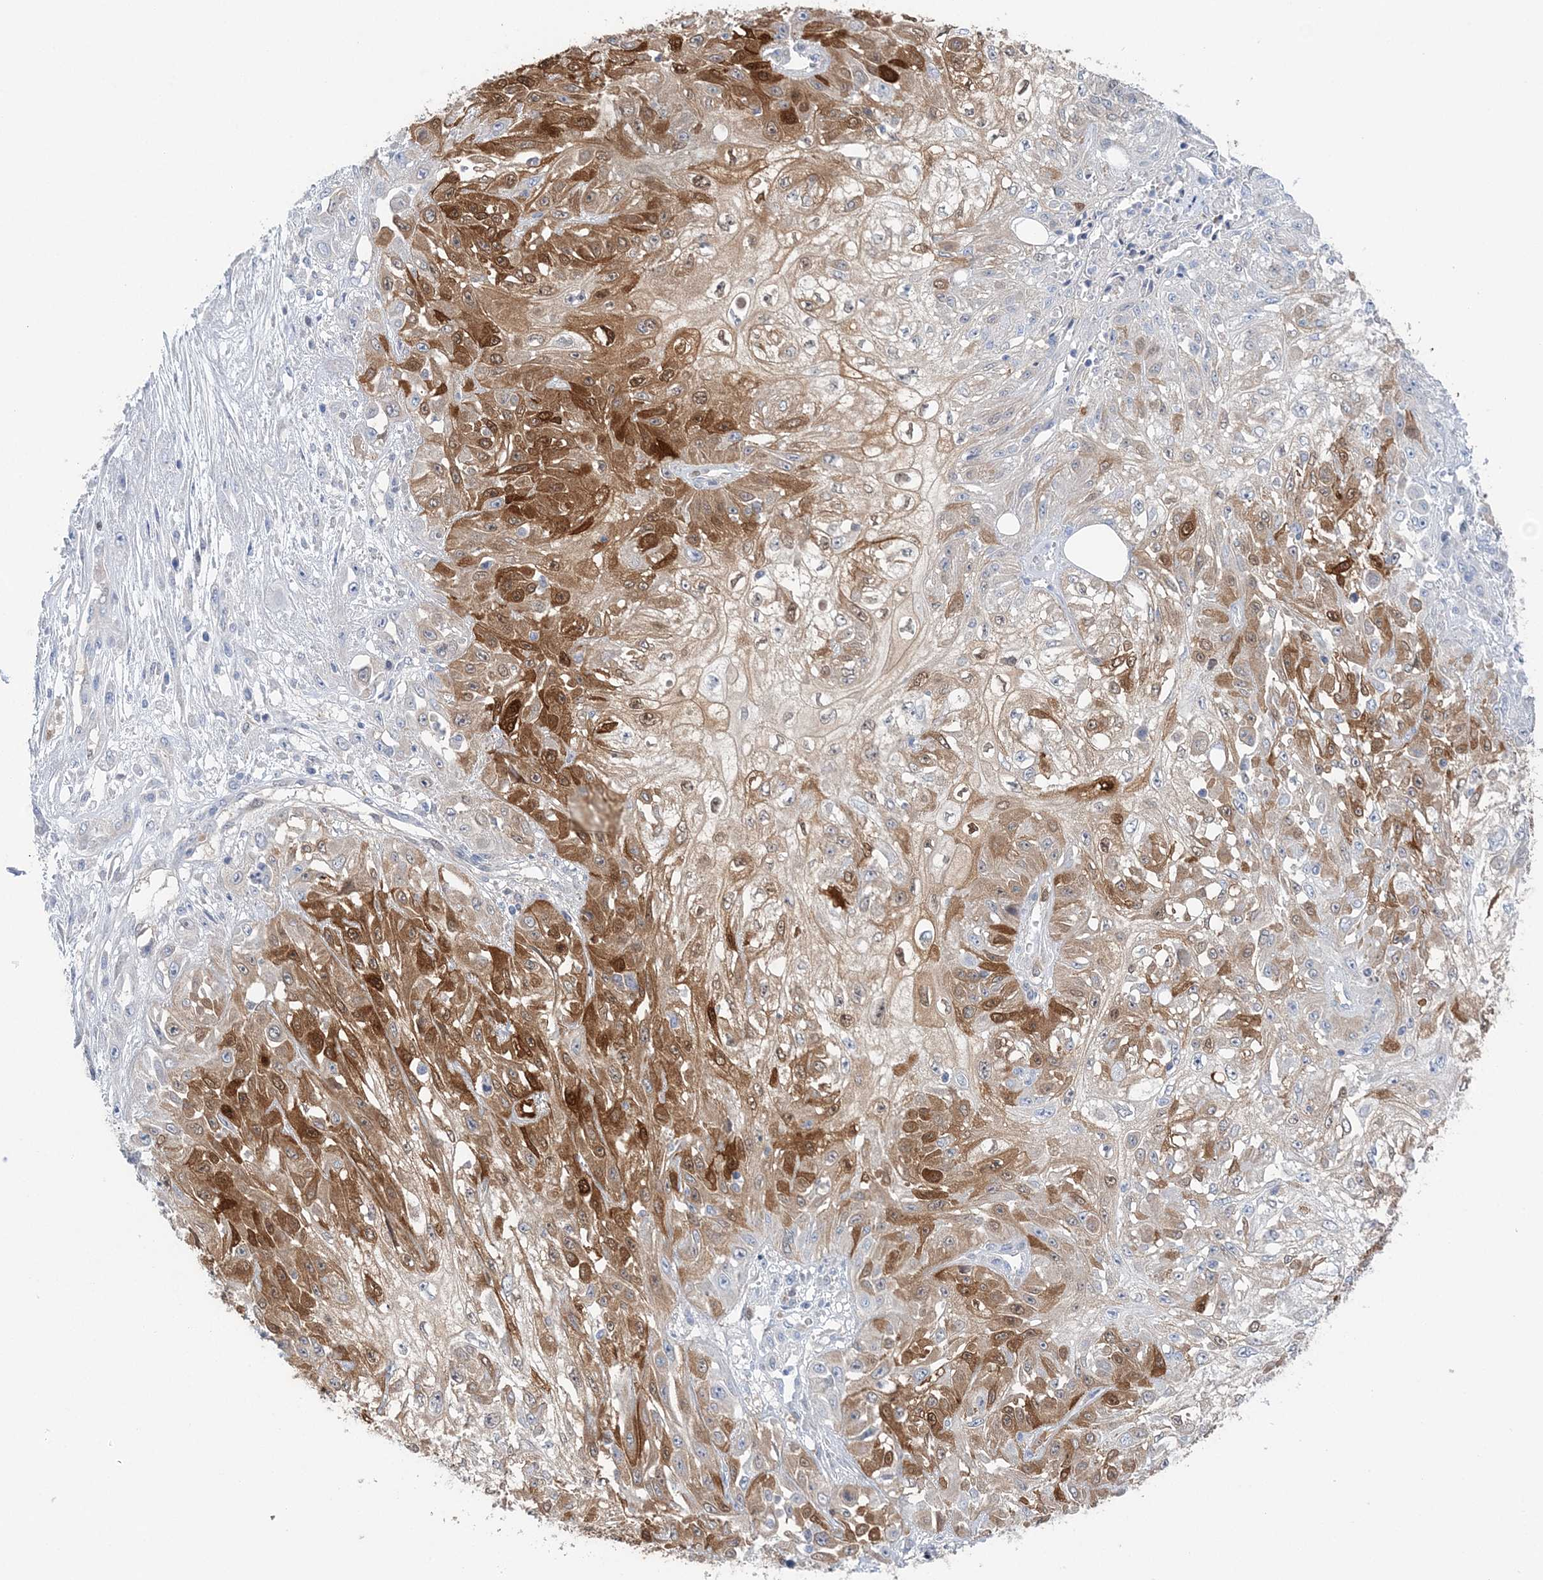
{"staining": {"intensity": "strong", "quantity": "25%-75%", "location": "cytoplasmic/membranous,nuclear"}, "tissue": "skin cancer", "cell_type": "Tumor cells", "image_type": "cancer", "snomed": [{"axis": "morphology", "description": "Squamous cell carcinoma, NOS"}, {"axis": "morphology", "description": "Squamous cell carcinoma, metastatic, NOS"}, {"axis": "topography", "description": "Skin"}, {"axis": "topography", "description": "Lymph node"}], "caption": "About 25%-75% of tumor cells in skin cancer show strong cytoplasmic/membranous and nuclear protein positivity as visualized by brown immunohistochemical staining.", "gene": "HMGCS1", "patient": {"sex": "male", "age": 75}}